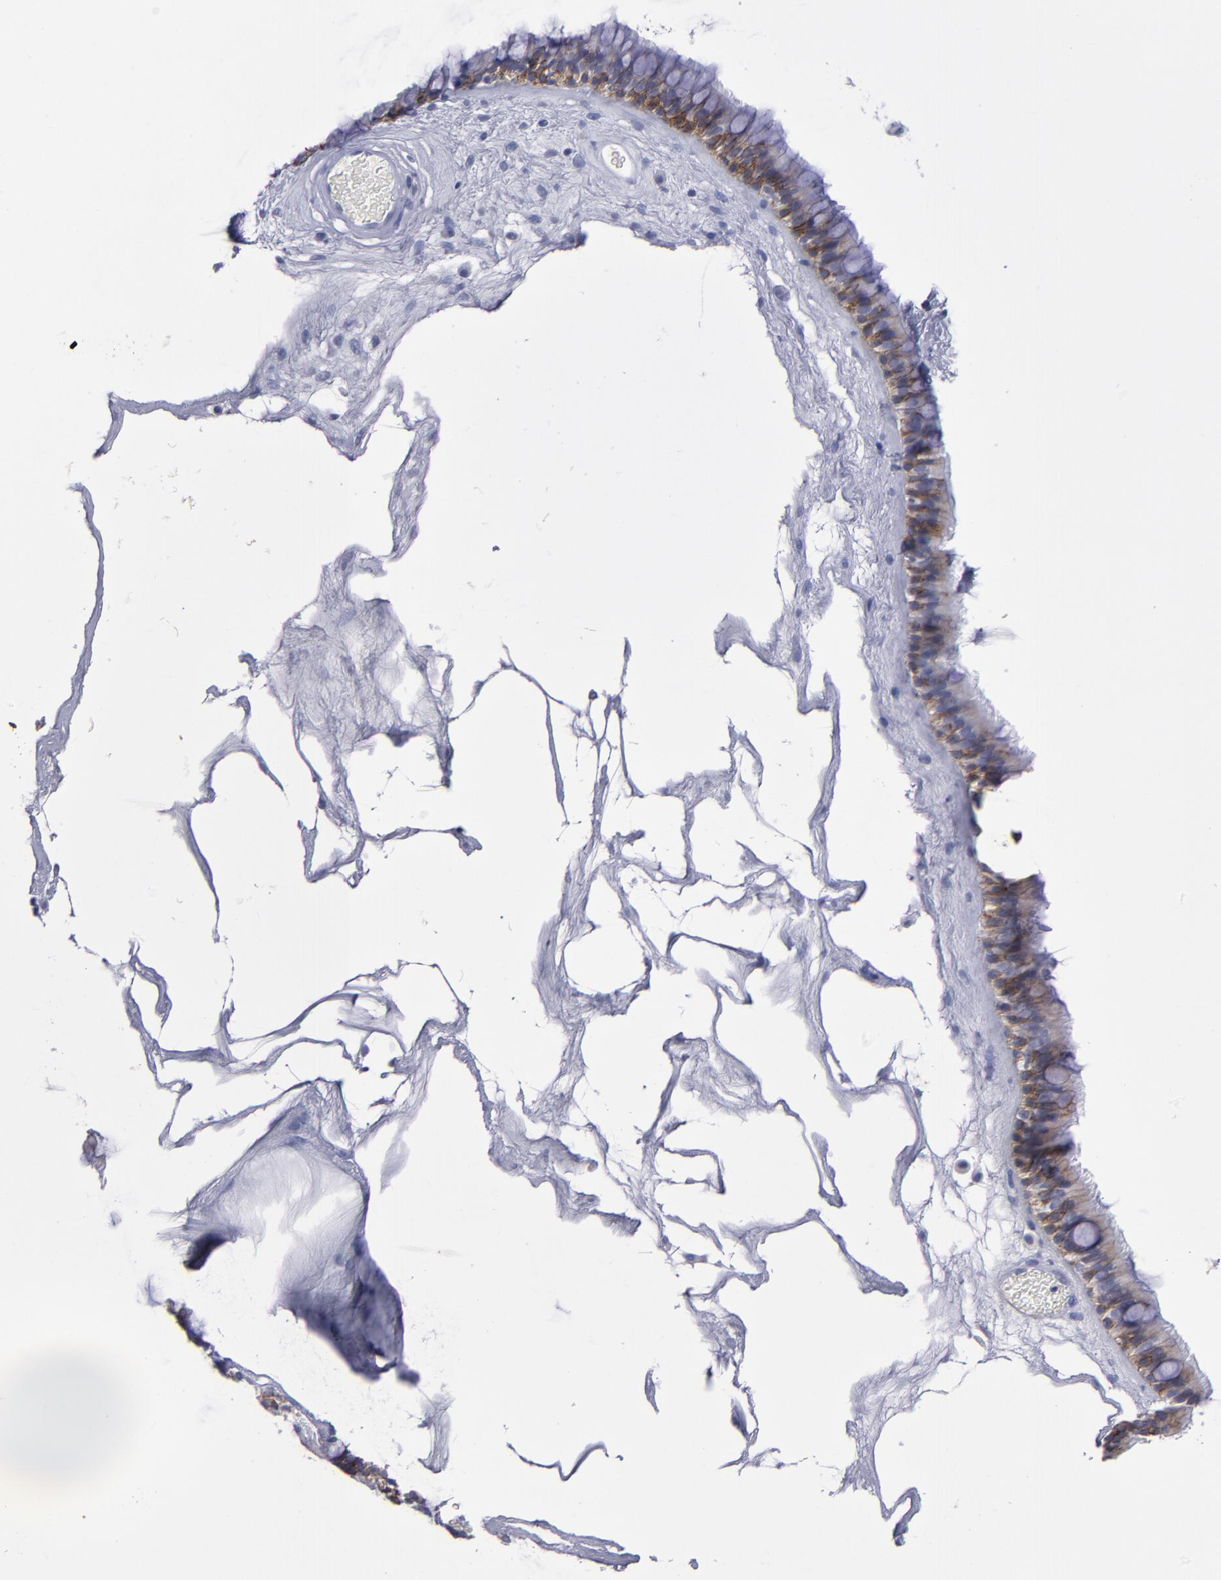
{"staining": {"intensity": "strong", "quantity": ">75%", "location": "cytoplasmic/membranous"}, "tissue": "nasopharynx", "cell_type": "Respiratory epithelial cells", "image_type": "normal", "snomed": [{"axis": "morphology", "description": "Normal tissue, NOS"}, {"axis": "morphology", "description": "Inflammation, NOS"}, {"axis": "topography", "description": "Nasopharynx"}], "caption": "Human nasopharynx stained for a protein (brown) displays strong cytoplasmic/membranous positive staining in about >75% of respiratory epithelial cells.", "gene": "CDH3", "patient": {"sex": "male", "age": 48}}